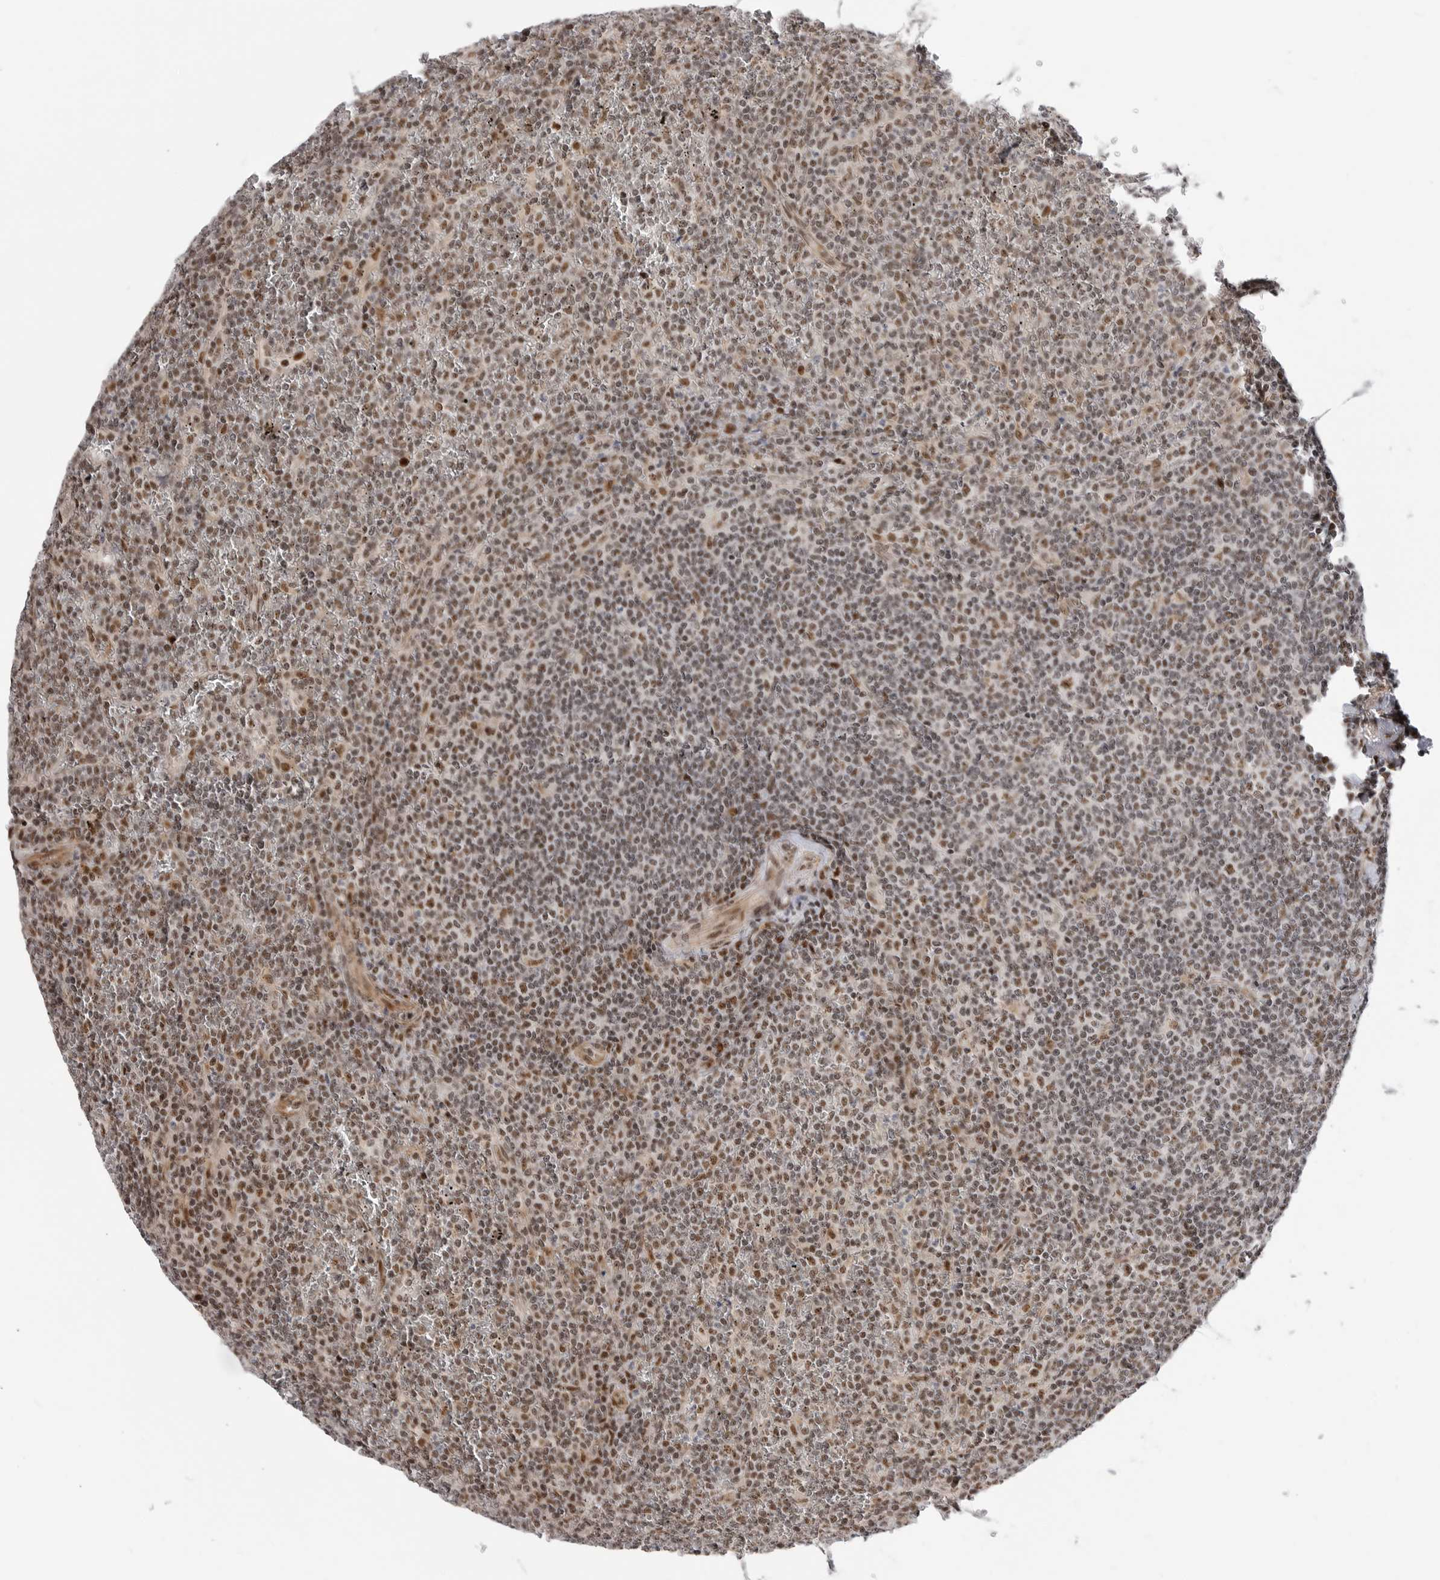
{"staining": {"intensity": "moderate", "quantity": "25%-75%", "location": "nuclear"}, "tissue": "lymphoma", "cell_type": "Tumor cells", "image_type": "cancer", "snomed": [{"axis": "morphology", "description": "Malignant lymphoma, non-Hodgkin's type, Low grade"}, {"axis": "topography", "description": "Spleen"}], "caption": "Brown immunohistochemical staining in human lymphoma reveals moderate nuclear expression in approximately 25%-75% of tumor cells.", "gene": "GPATCH2", "patient": {"sex": "female", "age": 19}}